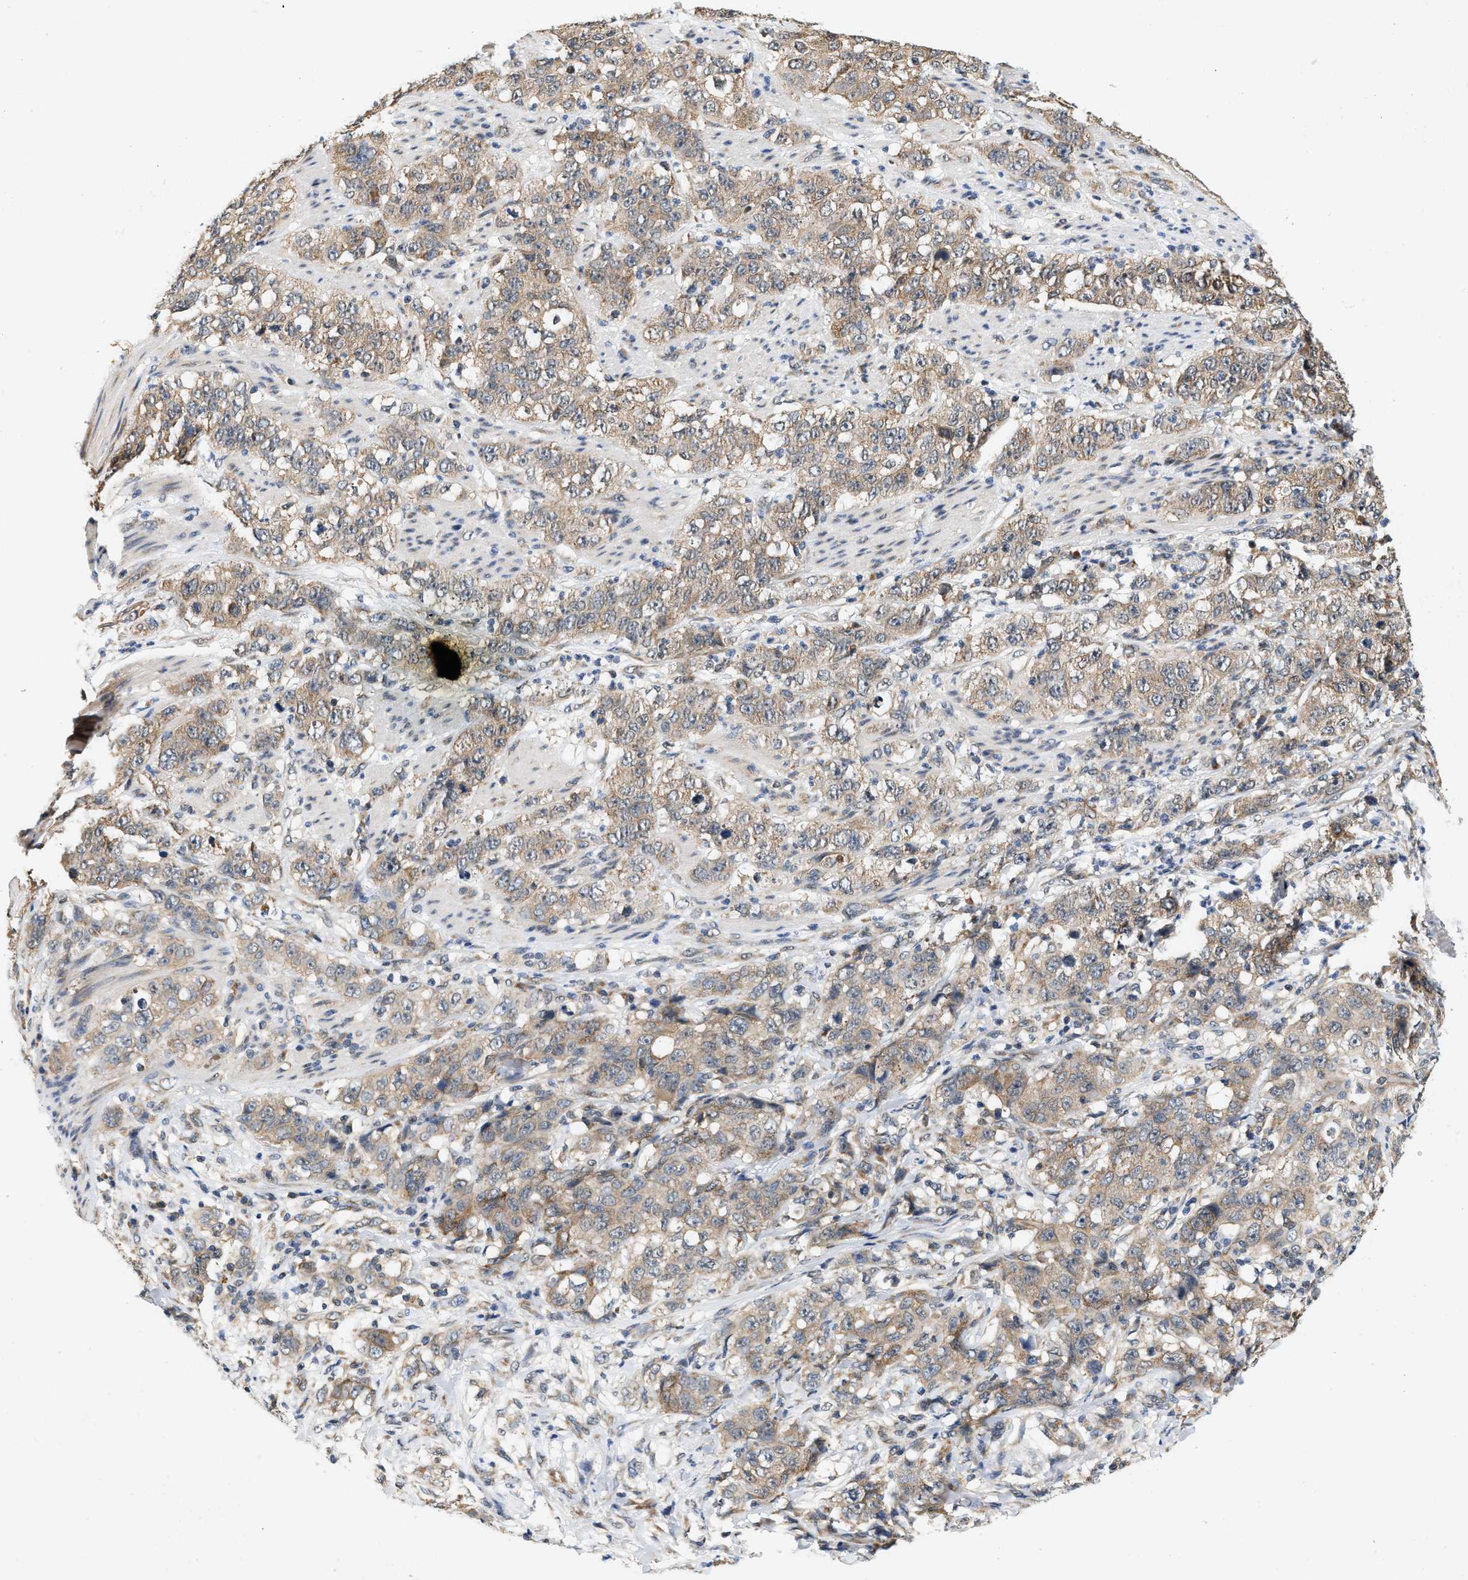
{"staining": {"intensity": "weak", "quantity": ">75%", "location": "cytoplasmic/membranous"}, "tissue": "stomach cancer", "cell_type": "Tumor cells", "image_type": "cancer", "snomed": [{"axis": "morphology", "description": "Adenocarcinoma, NOS"}, {"axis": "topography", "description": "Stomach"}], "caption": "This micrograph reveals immunohistochemistry staining of stomach adenocarcinoma, with low weak cytoplasmic/membranous staining in approximately >75% of tumor cells.", "gene": "GIGYF1", "patient": {"sex": "male", "age": 48}}